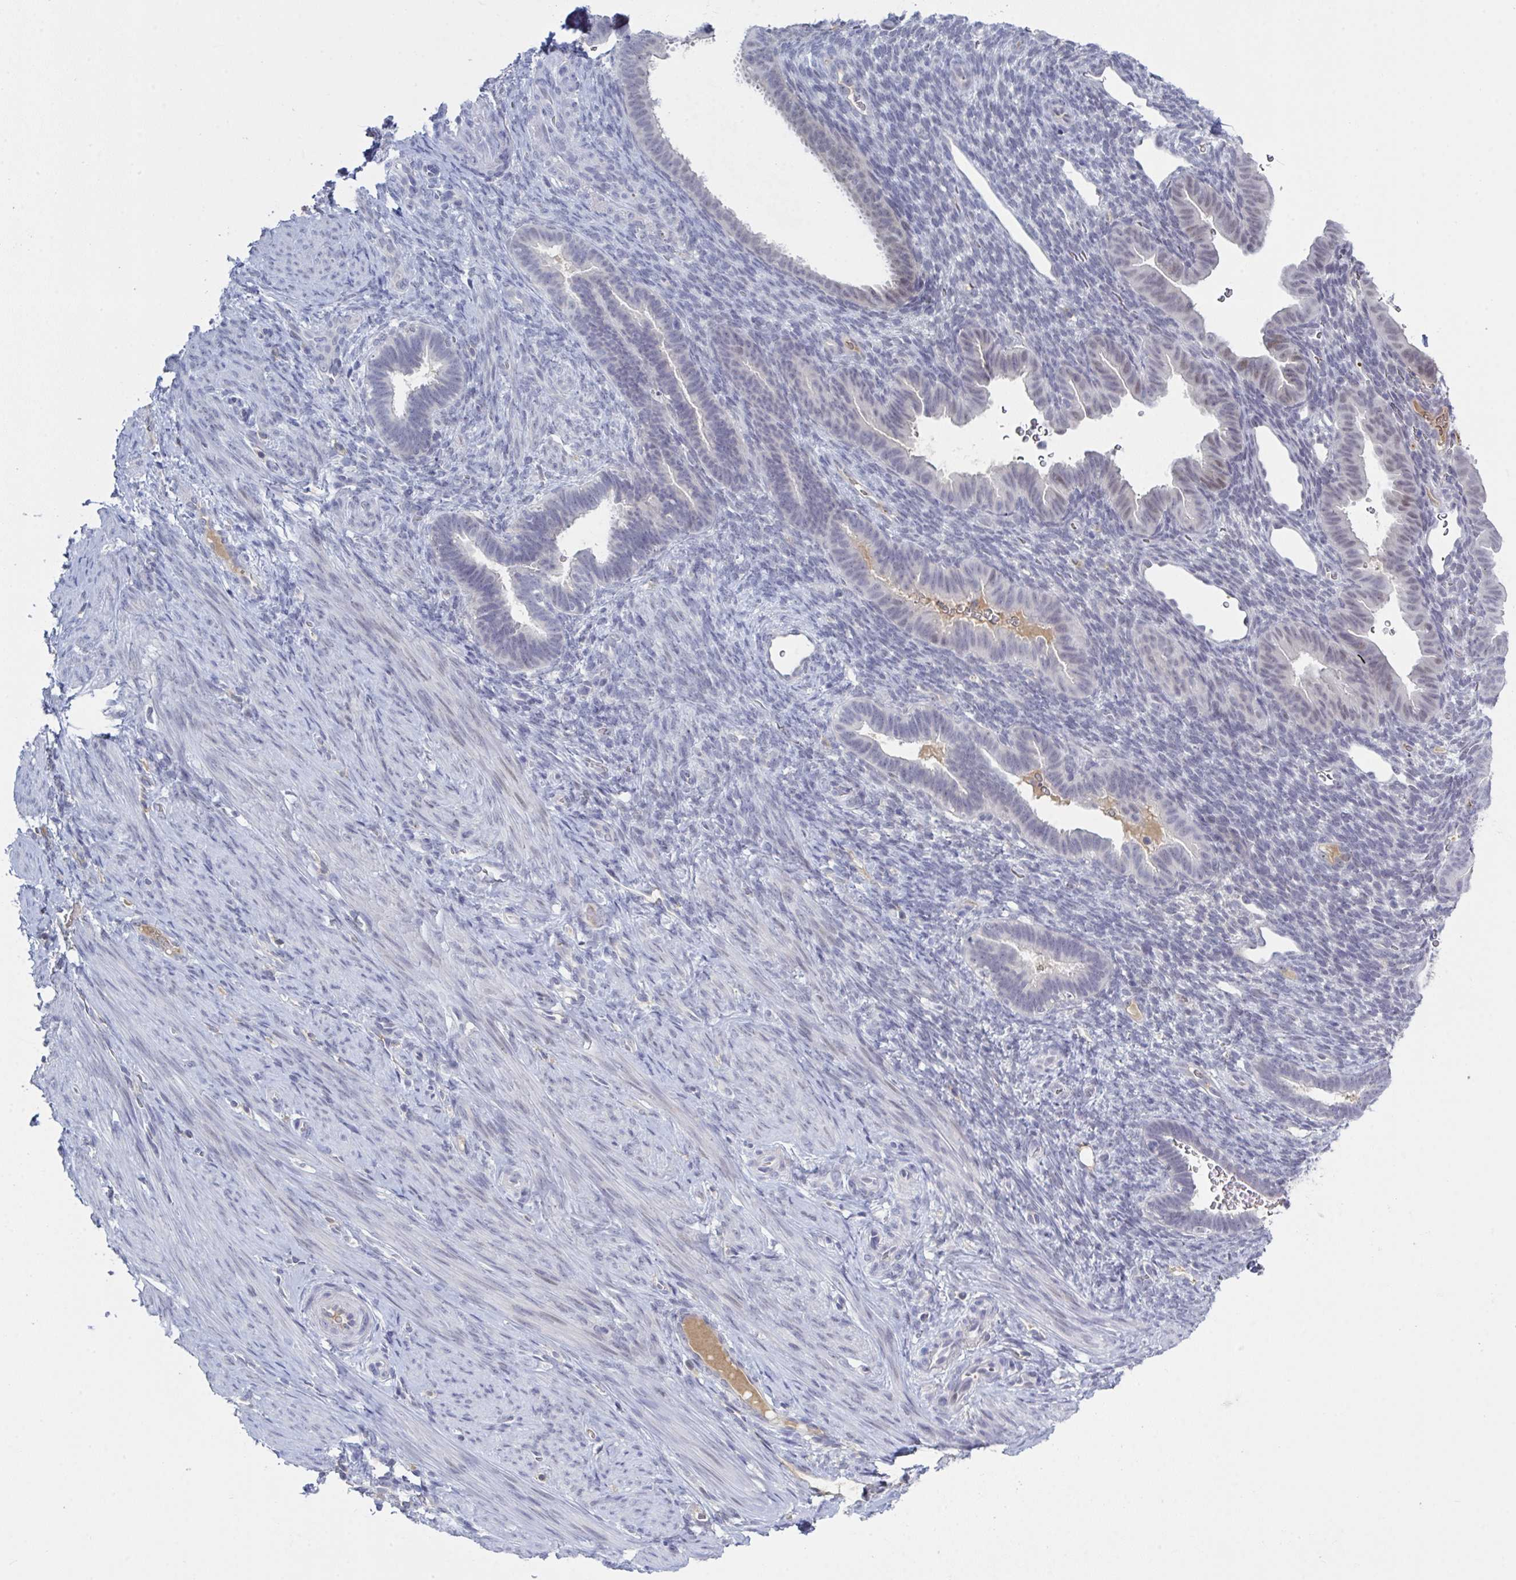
{"staining": {"intensity": "negative", "quantity": "none", "location": "none"}, "tissue": "endometrium", "cell_type": "Cells in endometrial stroma", "image_type": "normal", "snomed": [{"axis": "morphology", "description": "Normal tissue, NOS"}, {"axis": "topography", "description": "Endometrium"}], "caption": "Human endometrium stained for a protein using immunohistochemistry reveals no staining in cells in endometrial stroma.", "gene": "KDM4D", "patient": {"sex": "female", "age": 34}}